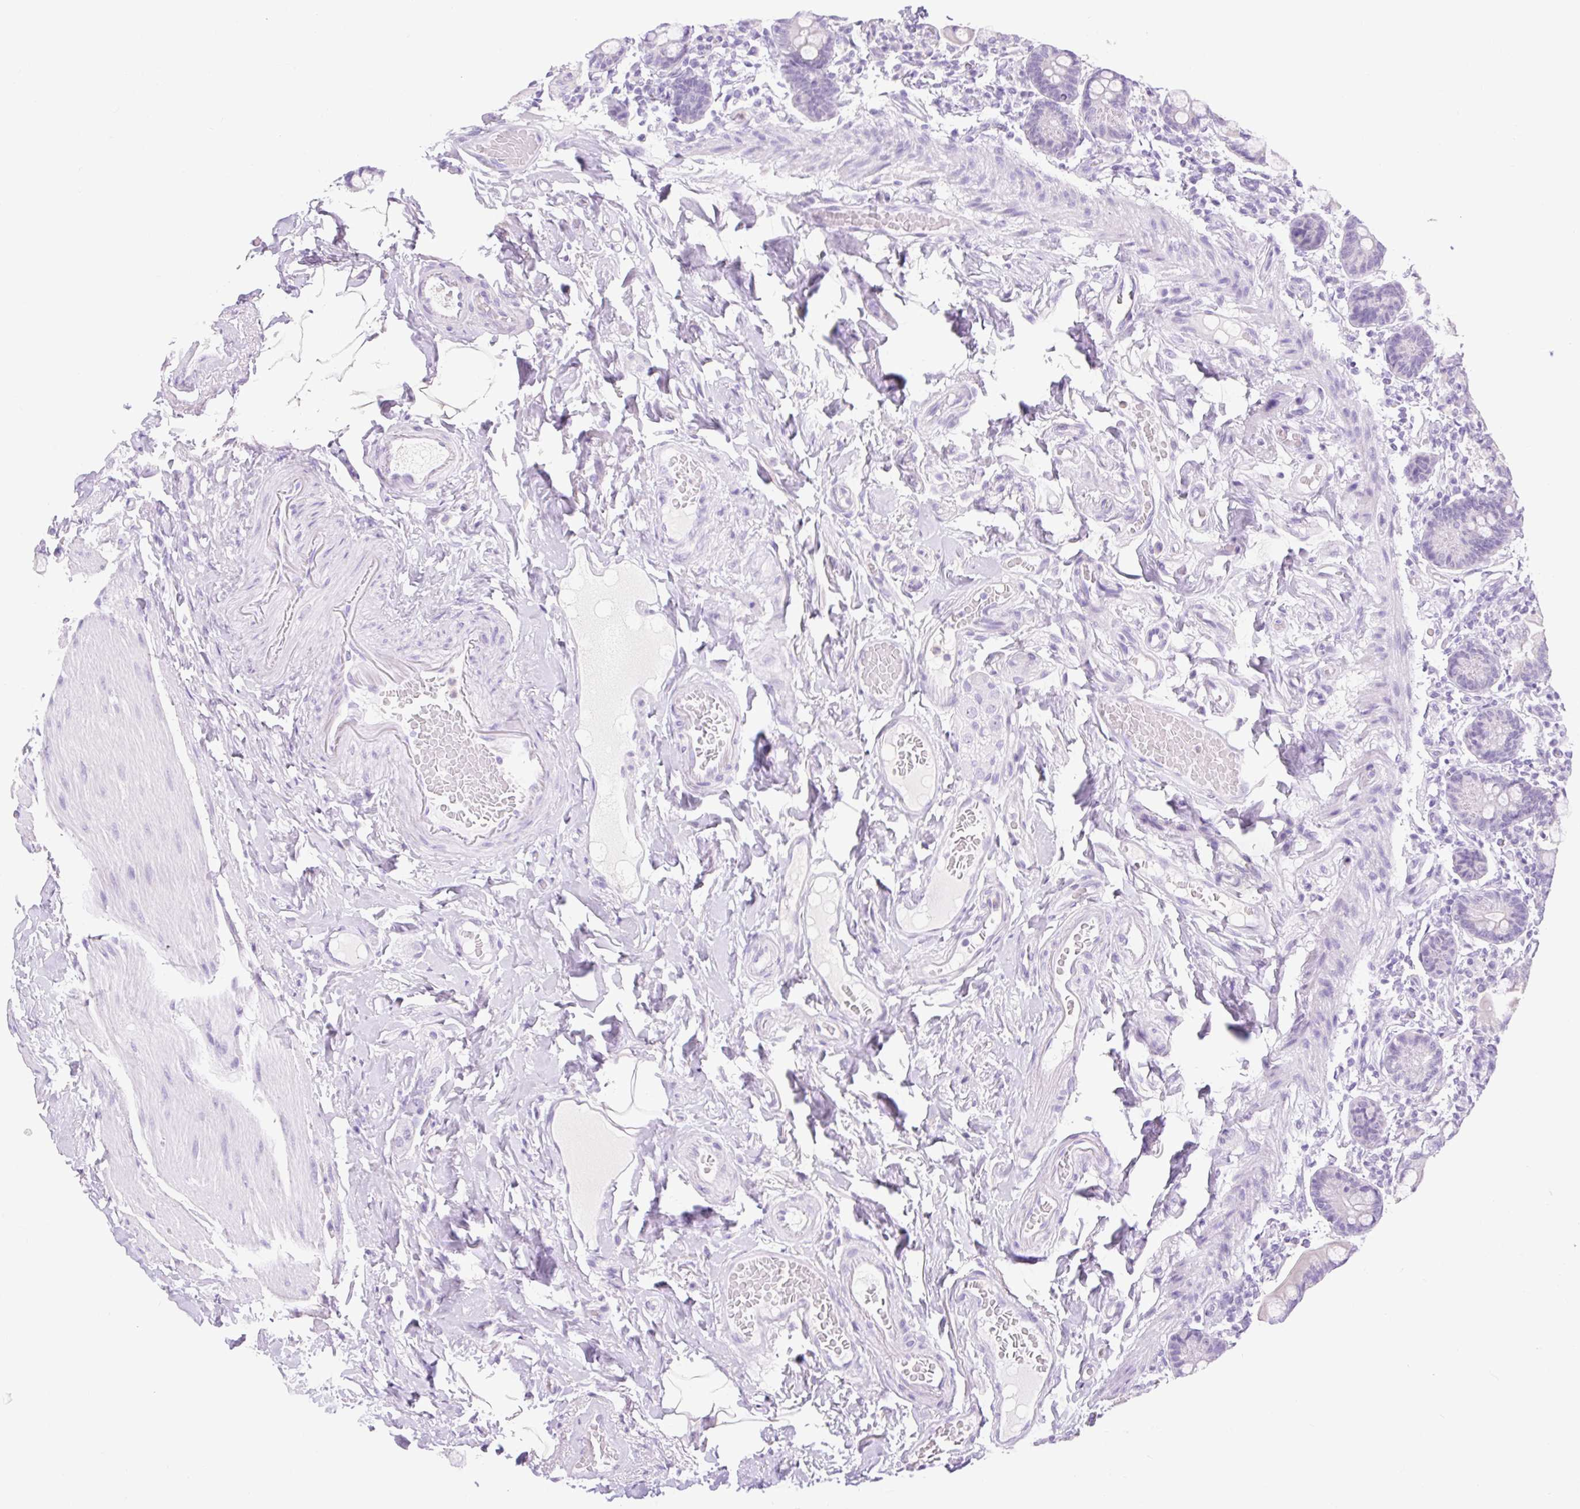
{"staining": {"intensity": "weak", "quantity": "25%-75%", "location": "cytoplasmic/membranous"}, "tissue": "small intestine", "cell_type": "Glandular cells", "image_type": "normal", "snomed": [{"axis": "morphology", "description": "Normal tissue, NOS"}, {"axis": "topography", "description": "Small intestine"}], "caption": "Immunohistochemistry (IHC) staining of benign small intestine, which reveals low levels of weak cytoplasmic/membranous positivity in about 25%-75% of glandular cells indicating weak cytoplasmic/membranous protein positivity. The staining was performed using DAB (brown) for protein detection and nuclei were counterstained in hematoxylin (blue).", "gene": "SLC25A40", "patient": {"sex": "female", "age": 64}}